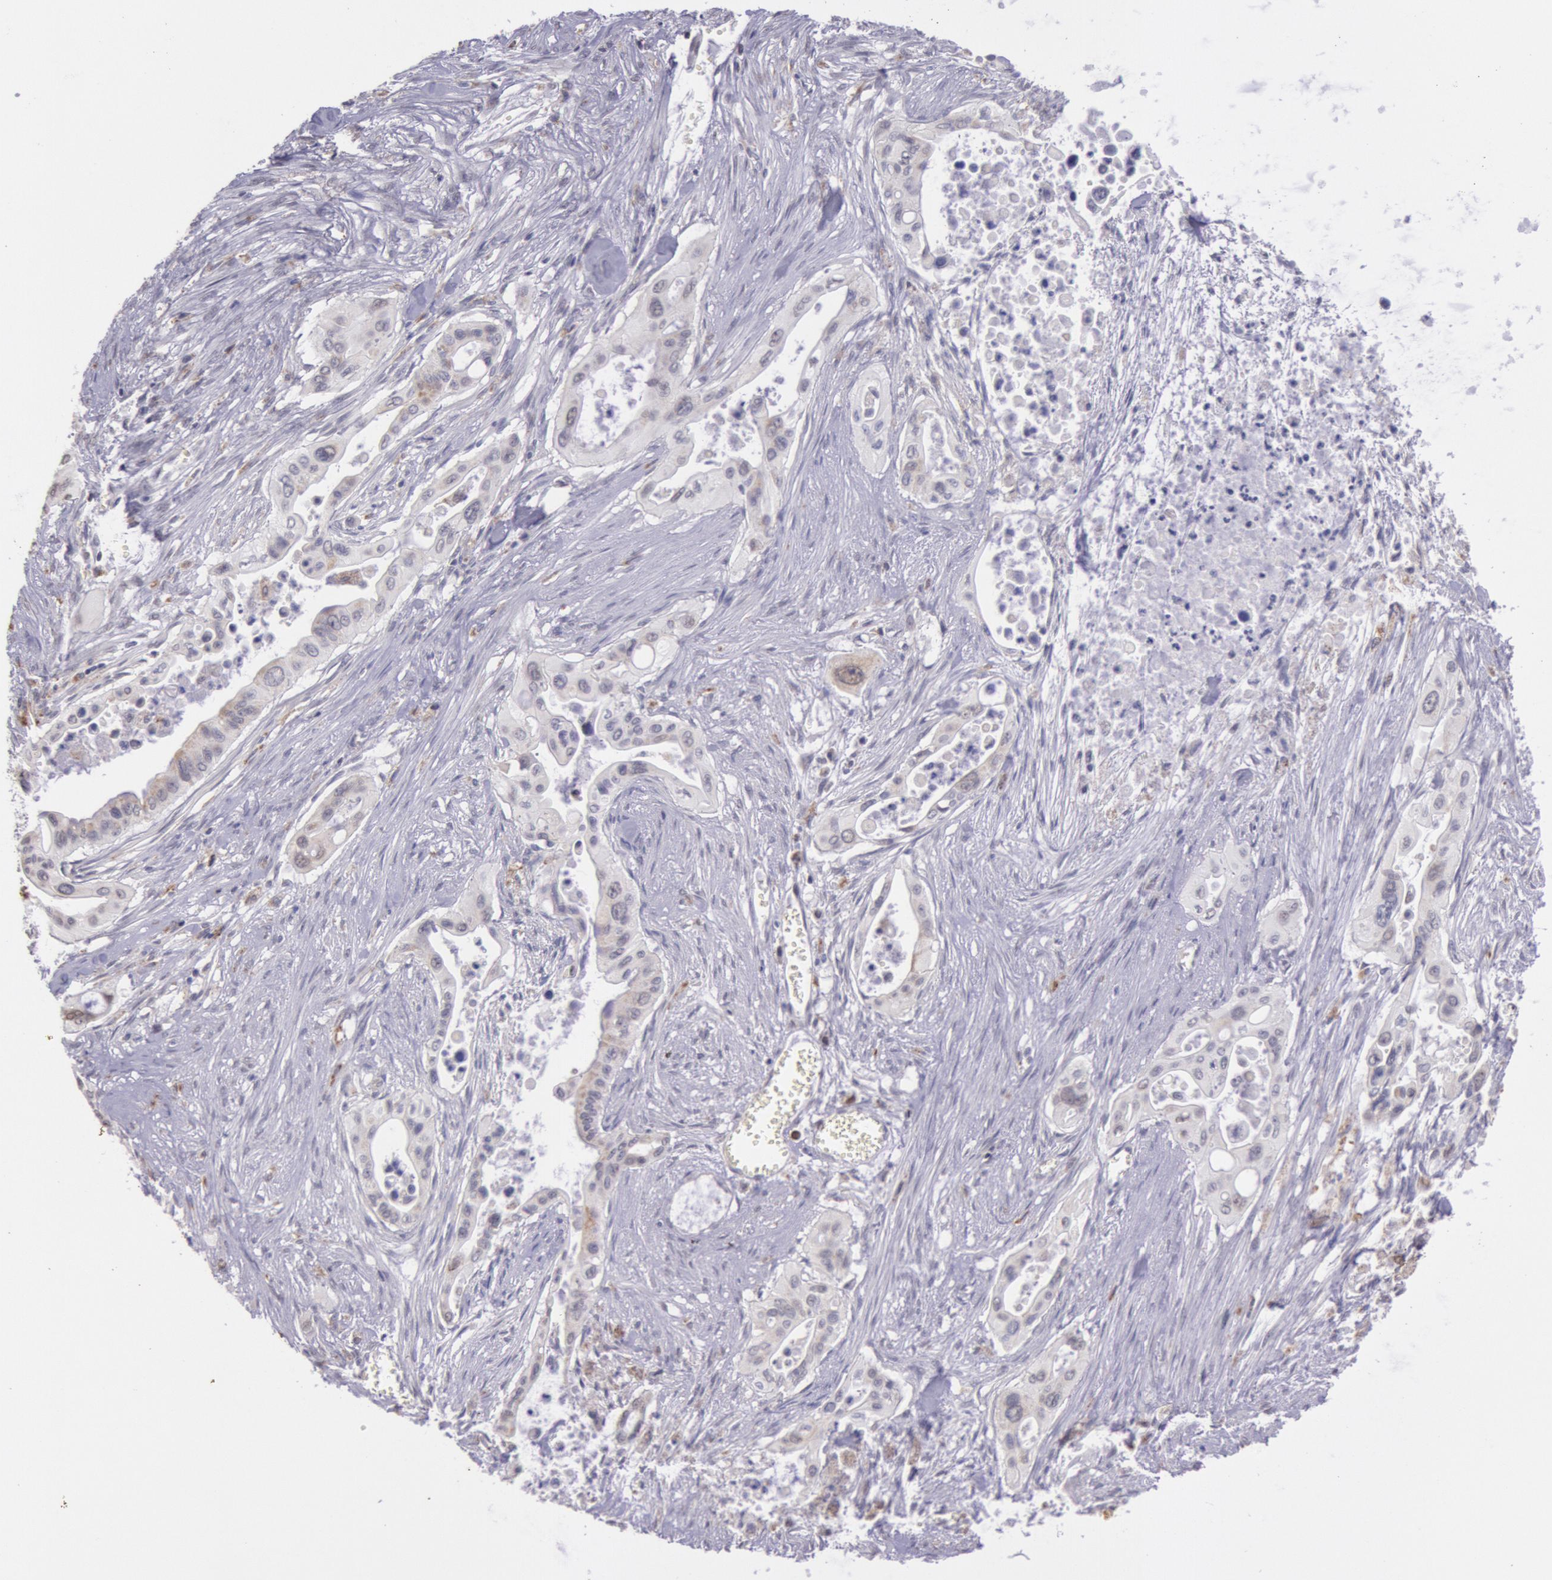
{"staining": {"intensity": "weak", "quantity": "25%-75%", "location": "cytoplasmic/membranous"}, "tissue": "pancreatic cancer", "cell_type": "Tumor cells", "image_type": "cancer", "snomed": [{"axis": "morphology", "description": "Adenocarcinoma, NOS"}, {"axis": "topography", "description": "Pancreas"}], "caption": "Pancreatic adenocarcinoma stained with DAB immunohistochemistry demonstrates low levels of weak cytoplasmic/membranous expression in approximately 25%-75% of tumor cells.", "gene": "FRMD6", "patient": {"sex": "male", "age": 77}}